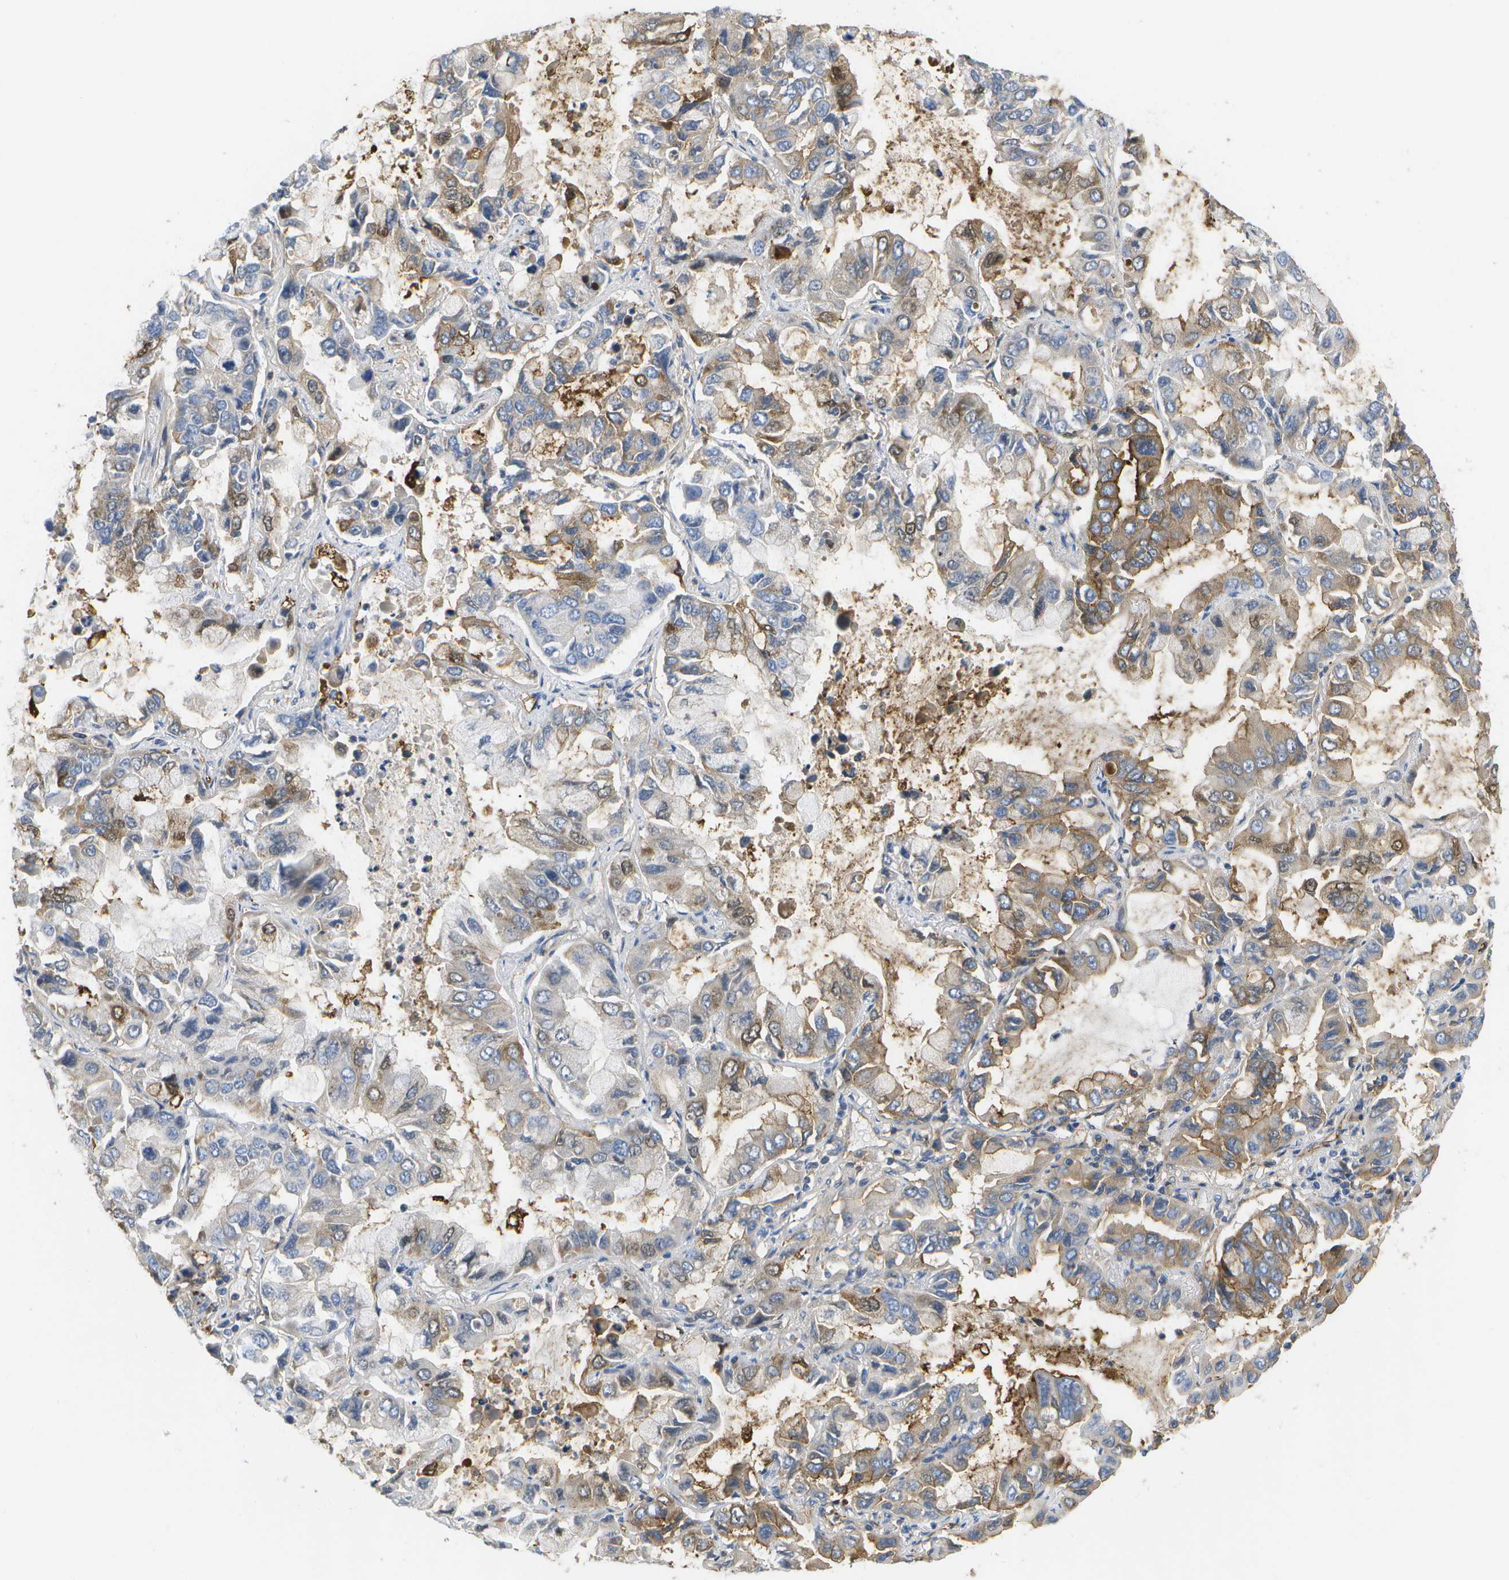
{"staining": {"intensity": "moderate", "quantity": "25%-75%", "location": "cytoplasmic/membranous"}, "tissue": "lung cancer", "cell_type": "Tumor cells", "image_type": "cancer", "snomed": [{"axis": "morphology", "description": "Adenocarcinoma, NOS"}, {"axis": "topography", "description": "Lung"}], "caption": "Immunohistochemistry (DAB) staining of human lung adenocarcinoma shows moderate cytoplasmic/membranous protein positivity in approximately 25%-75% of tumor cells.", "gene": "BST2", "patient": {"sex": "male", "age": 64}}